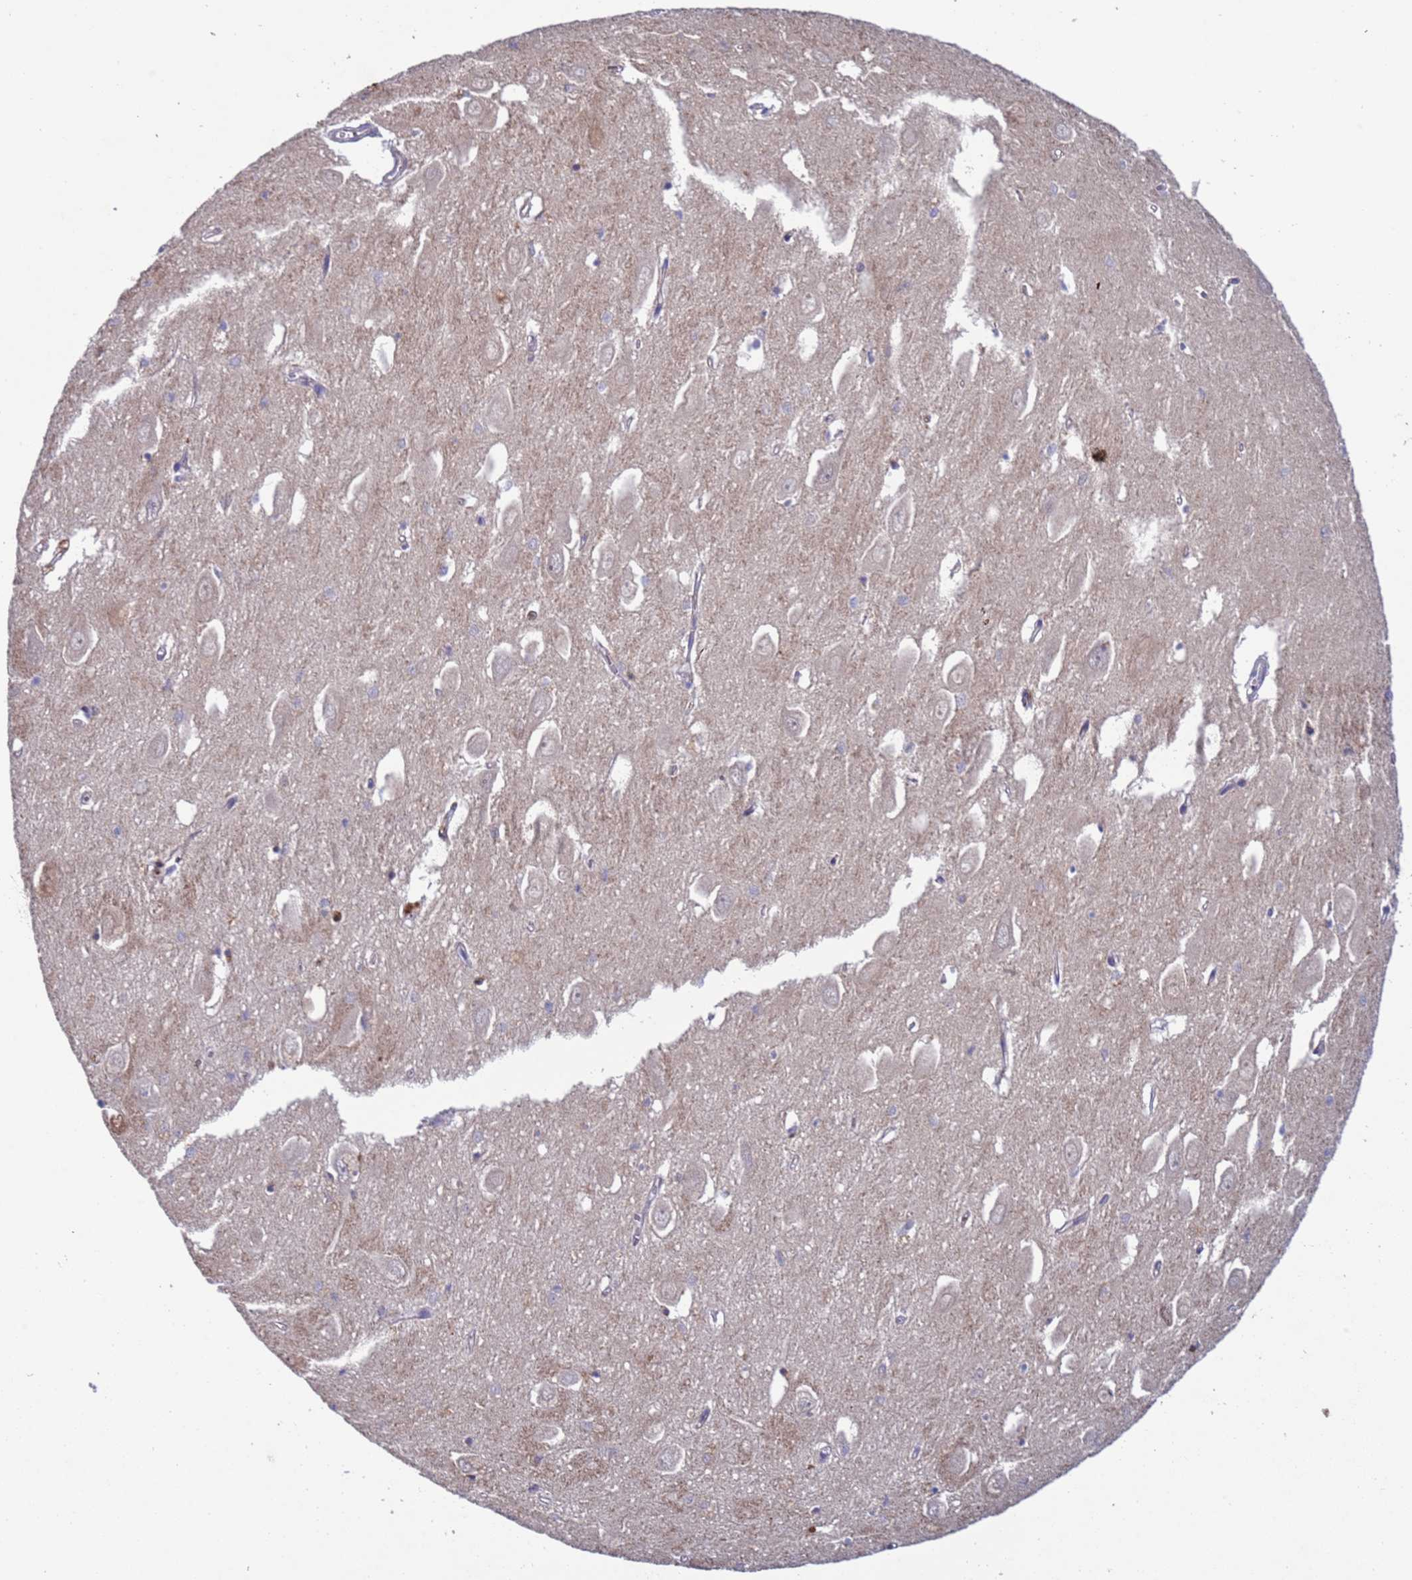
{"staining": {"intensity": "negative", "quantity": "none", "location": "none"}, "tissue": "hippocampus", "cell_type": "Glial cells", "image_type": "normal", "snomed": [{"axis": "morphology", "description": "Normal tissue, NOS"}, {"axis": "topography", "description": "Hippocampus"}], "caption": "Immunohistochemical staining of unremarkable hippocampus demonstrates no significant expression in glial cells.", "gene": "PARP16", "patient": {"sex": "female", "age": 64}}